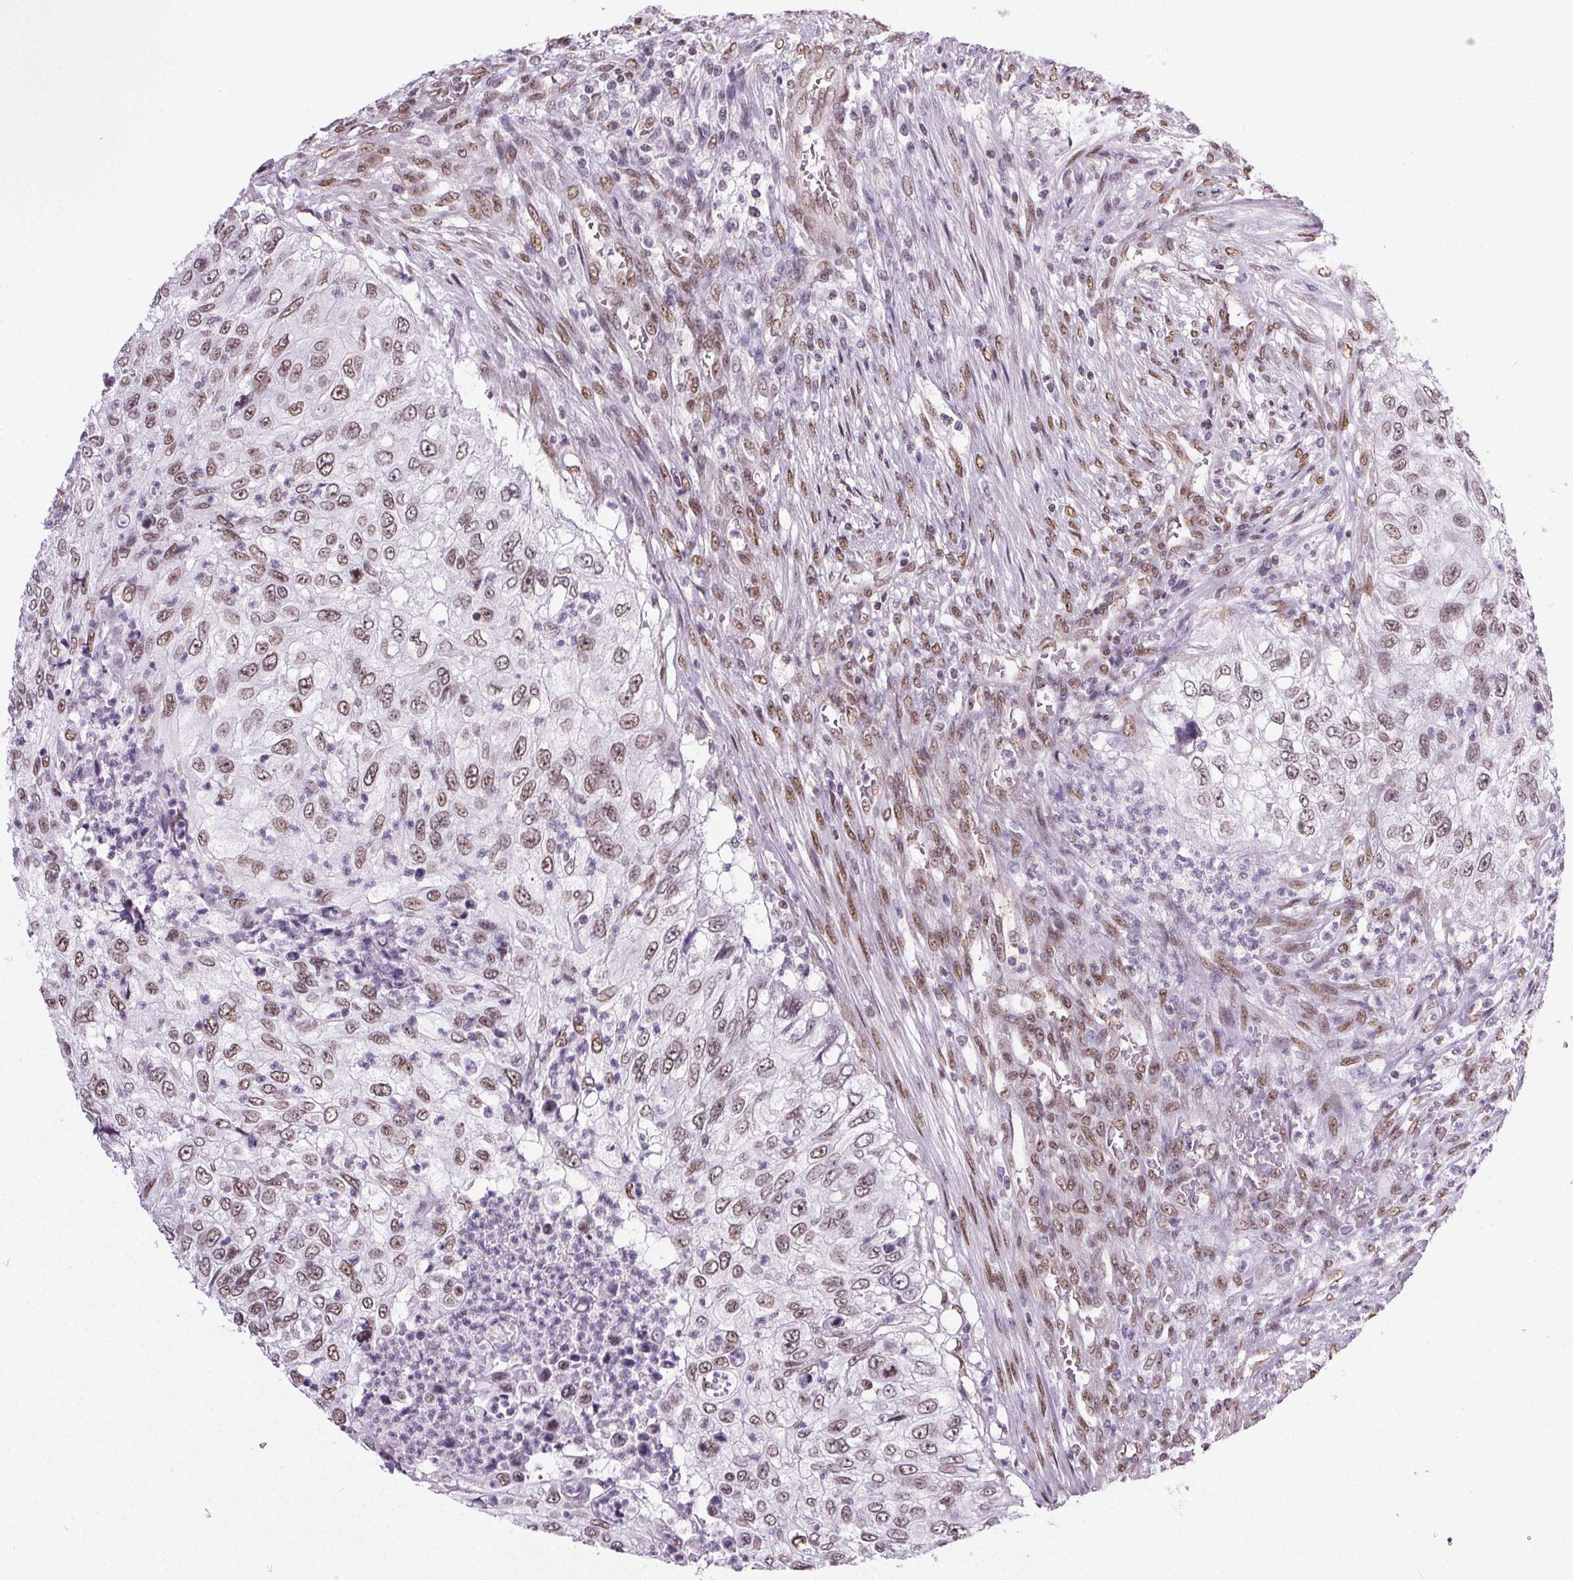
{"staining": {"intensity": "moderate", "quantity": ">75%", "location": "nuclear"}, "tissue": "urothelial cancer", "cell_type": "Tumor cells", "image_type": "cancer", "snomed": [{"axis": "morphology", "description": "Urothelial carcinoma, High grade"}, {"axis": "topography", "description": "Urinary bladder"}], "caption": "Human urothelial cancer stained with a brown dye exhibits moderate nuclear positive positivity in about >75% of tumor cells.", "gene": "GP6", "patient": {"sex": "female", "age": 60}}